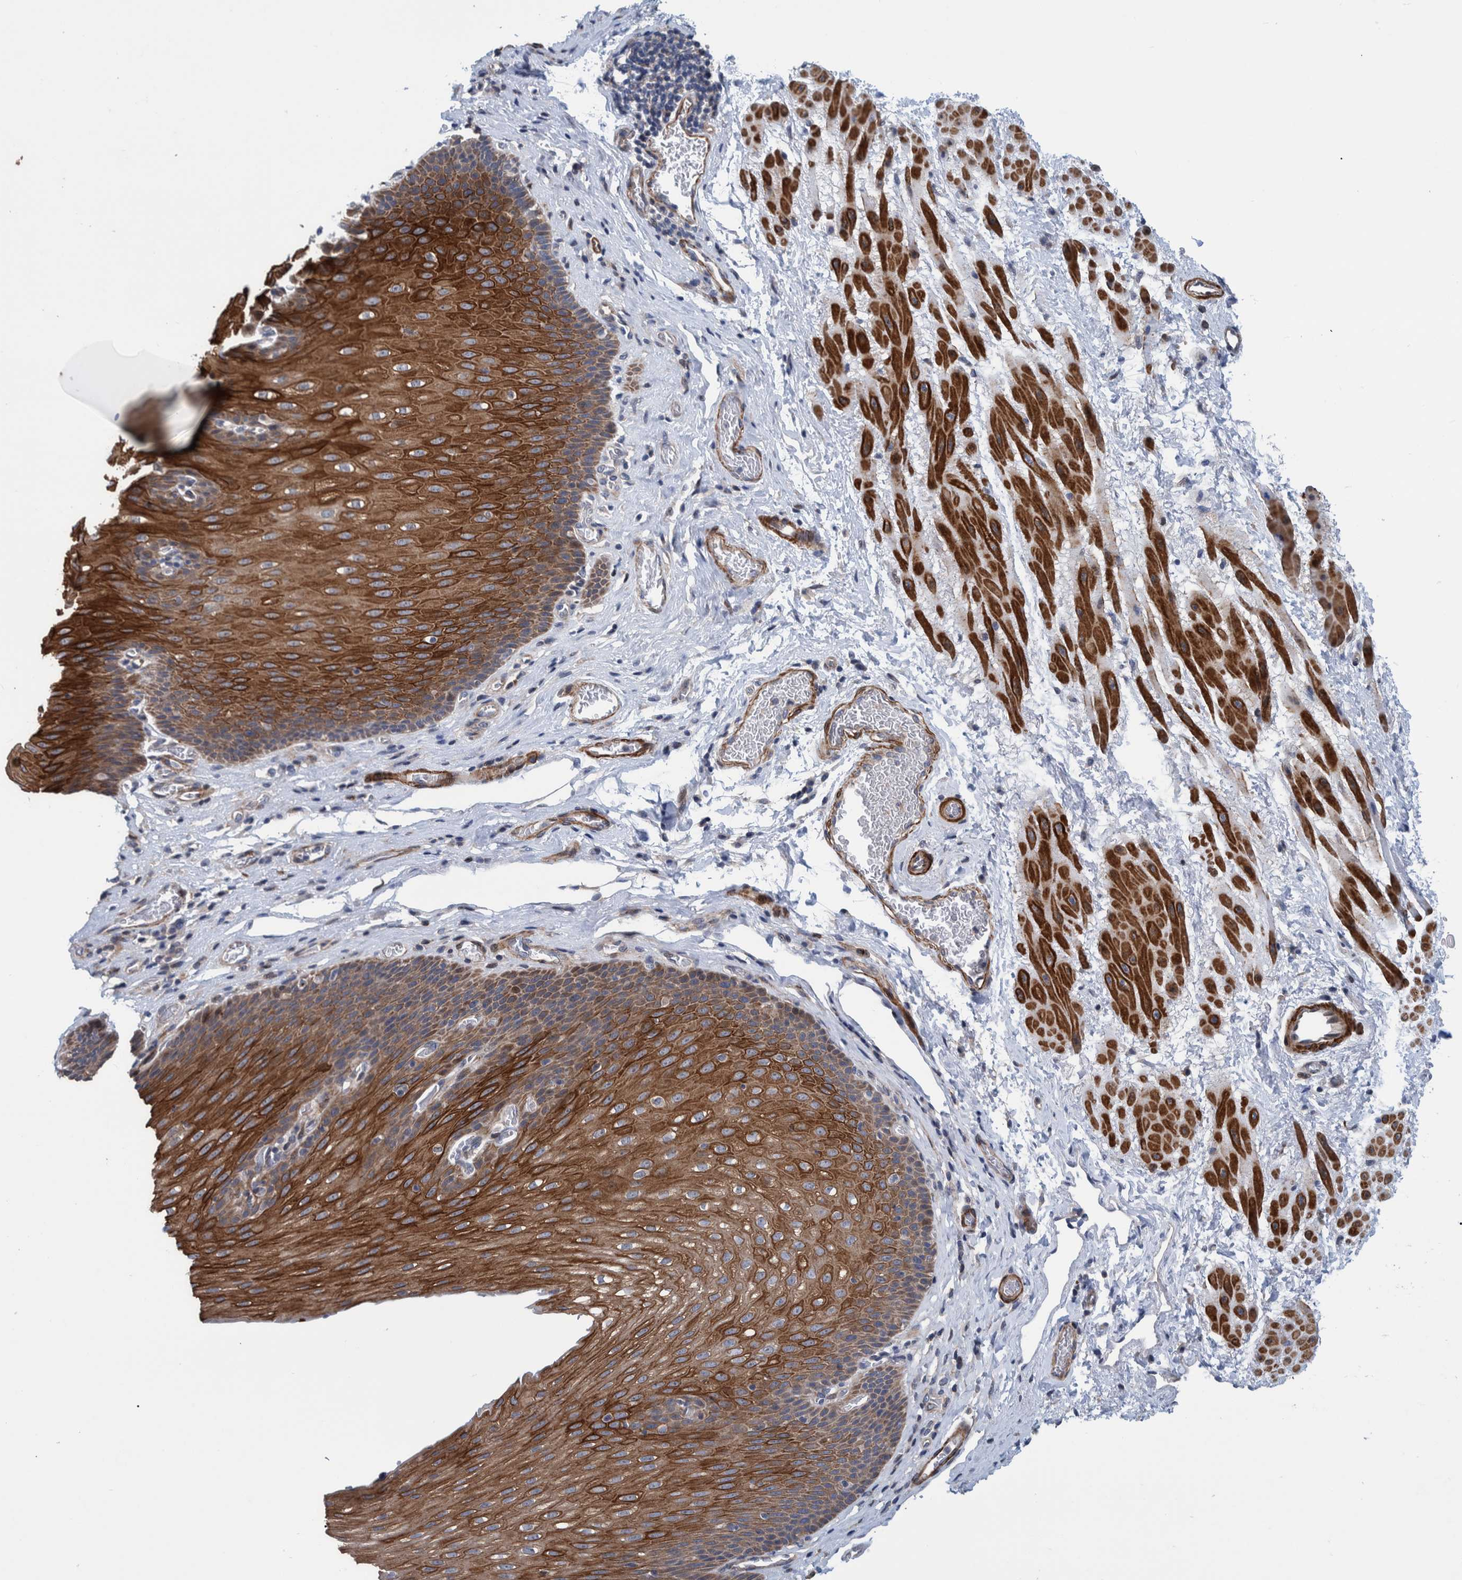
{"staining": {"intensity": "strong", "quantity": ">75%", "location": "cytoplasmic/membranous"}, "tissue": "esophagus", "cell_type": "Squamous epithelial cells", "image_type": "normal", "snomed": [{"axis": "morphology", "description": "Normal tissue, NOS"}, {"axis": "topography", "description": "Esophagus"}], "caption": "IHC (DAB) staining of benign esophagus displays strong cytoplasmic/membranous protein staining in about >75% of squamous epithelial cells. The staining is performed using DAB (3,3'-diaminobenzidine) brown chromogen to label protein expression. The nuclei are counter-stained blue using hematoxylin.", "gene": "MKS1", "patient": {"sex": "male", "age": 48}}